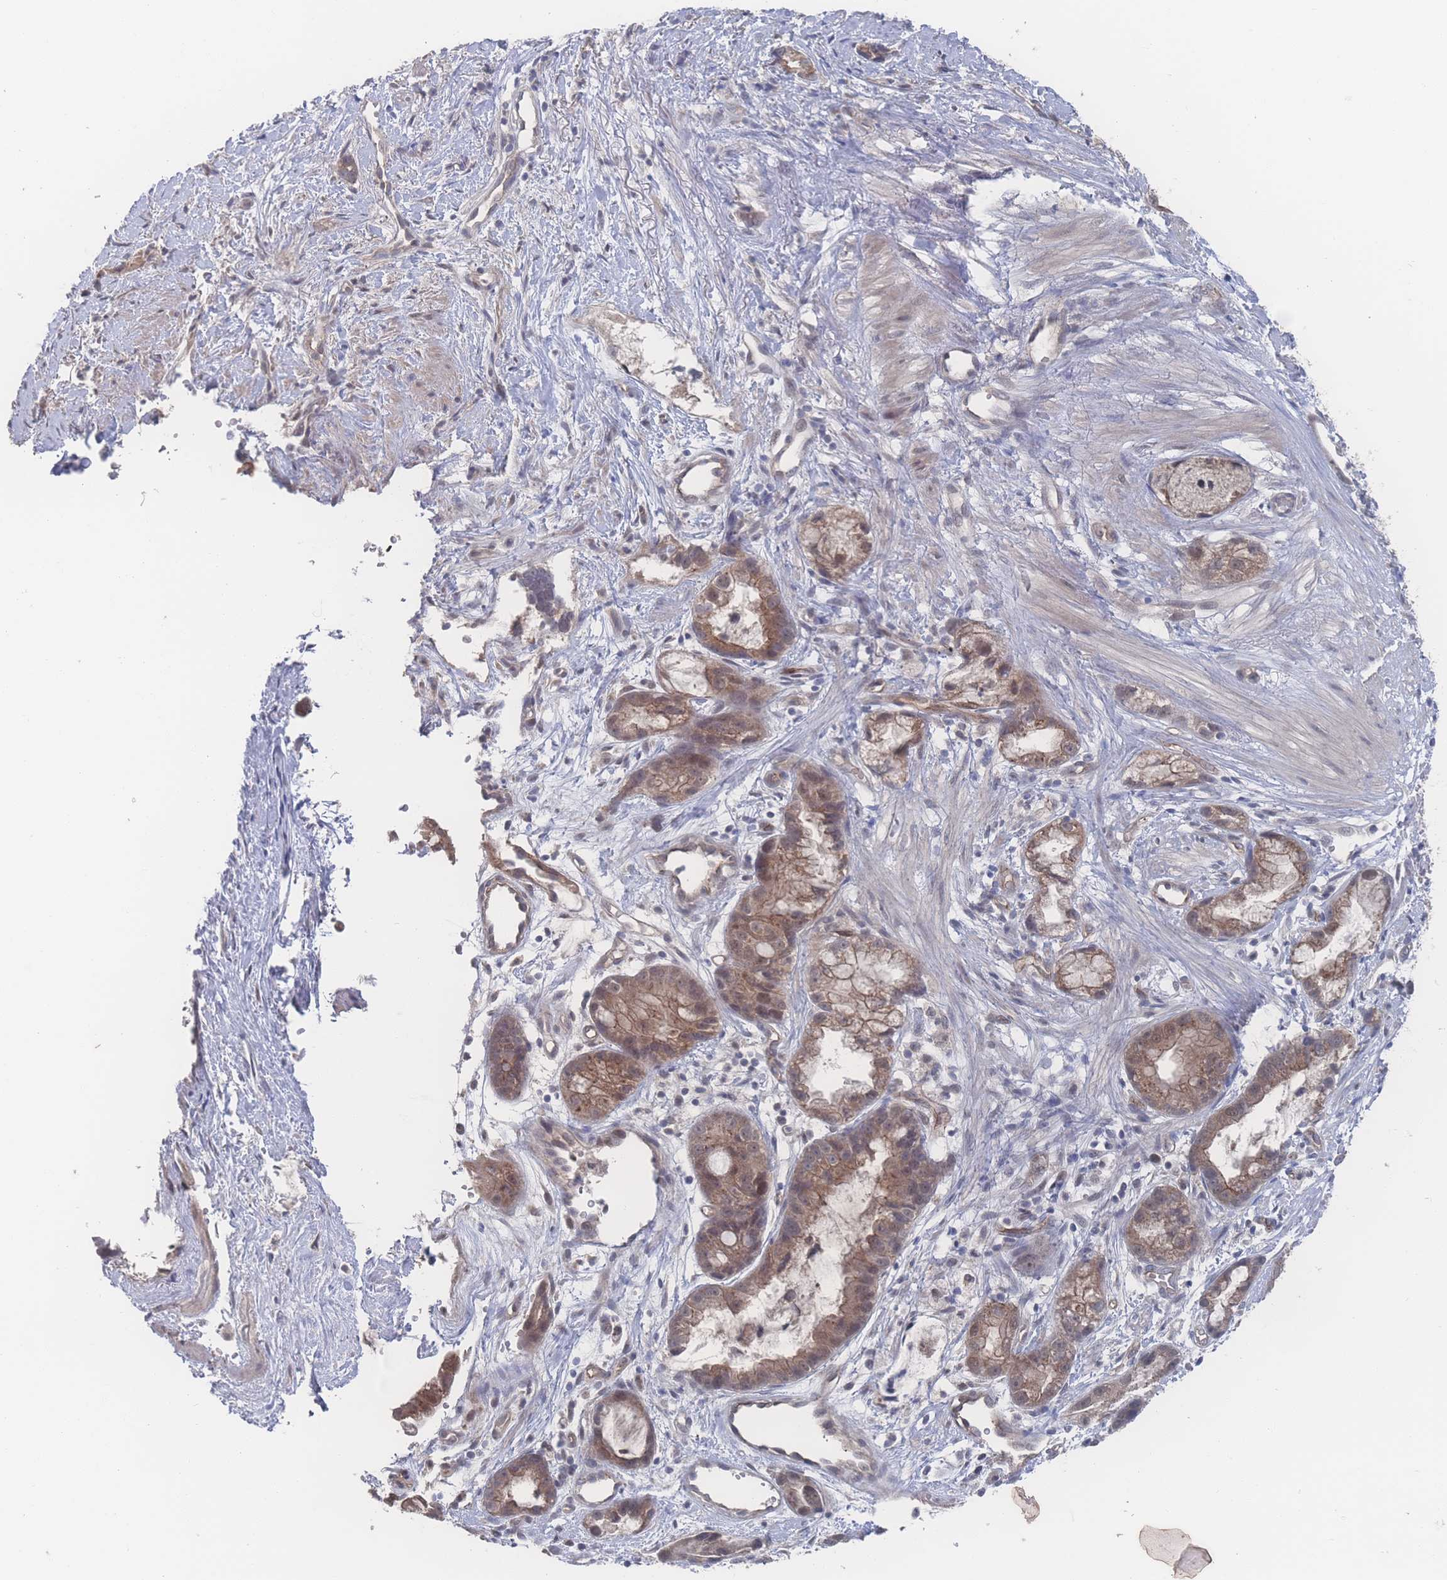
{"staining": {"intensity": "weak", "quantity": ">75%", "location": "cytoplasmic/membranous"}, "tissue": "stomach cancer", "cell_type": "Tumor cells", "image_type": "cancer", "snomed": [{"axis": "morphology", "description": "Adenocarcinoma, NOS"}, {"axis": "topography", "description": "Stomach"}], "caption": "Stomach cancer (adenocarcinoma) stained with DAB immunohistochemistry reveals low levels of weak cytoplasmic/membranous expression in approximately >75% of tumor cells.", "gene": "NBEAL1", "patient": {"sex": "male", "age": 55}}